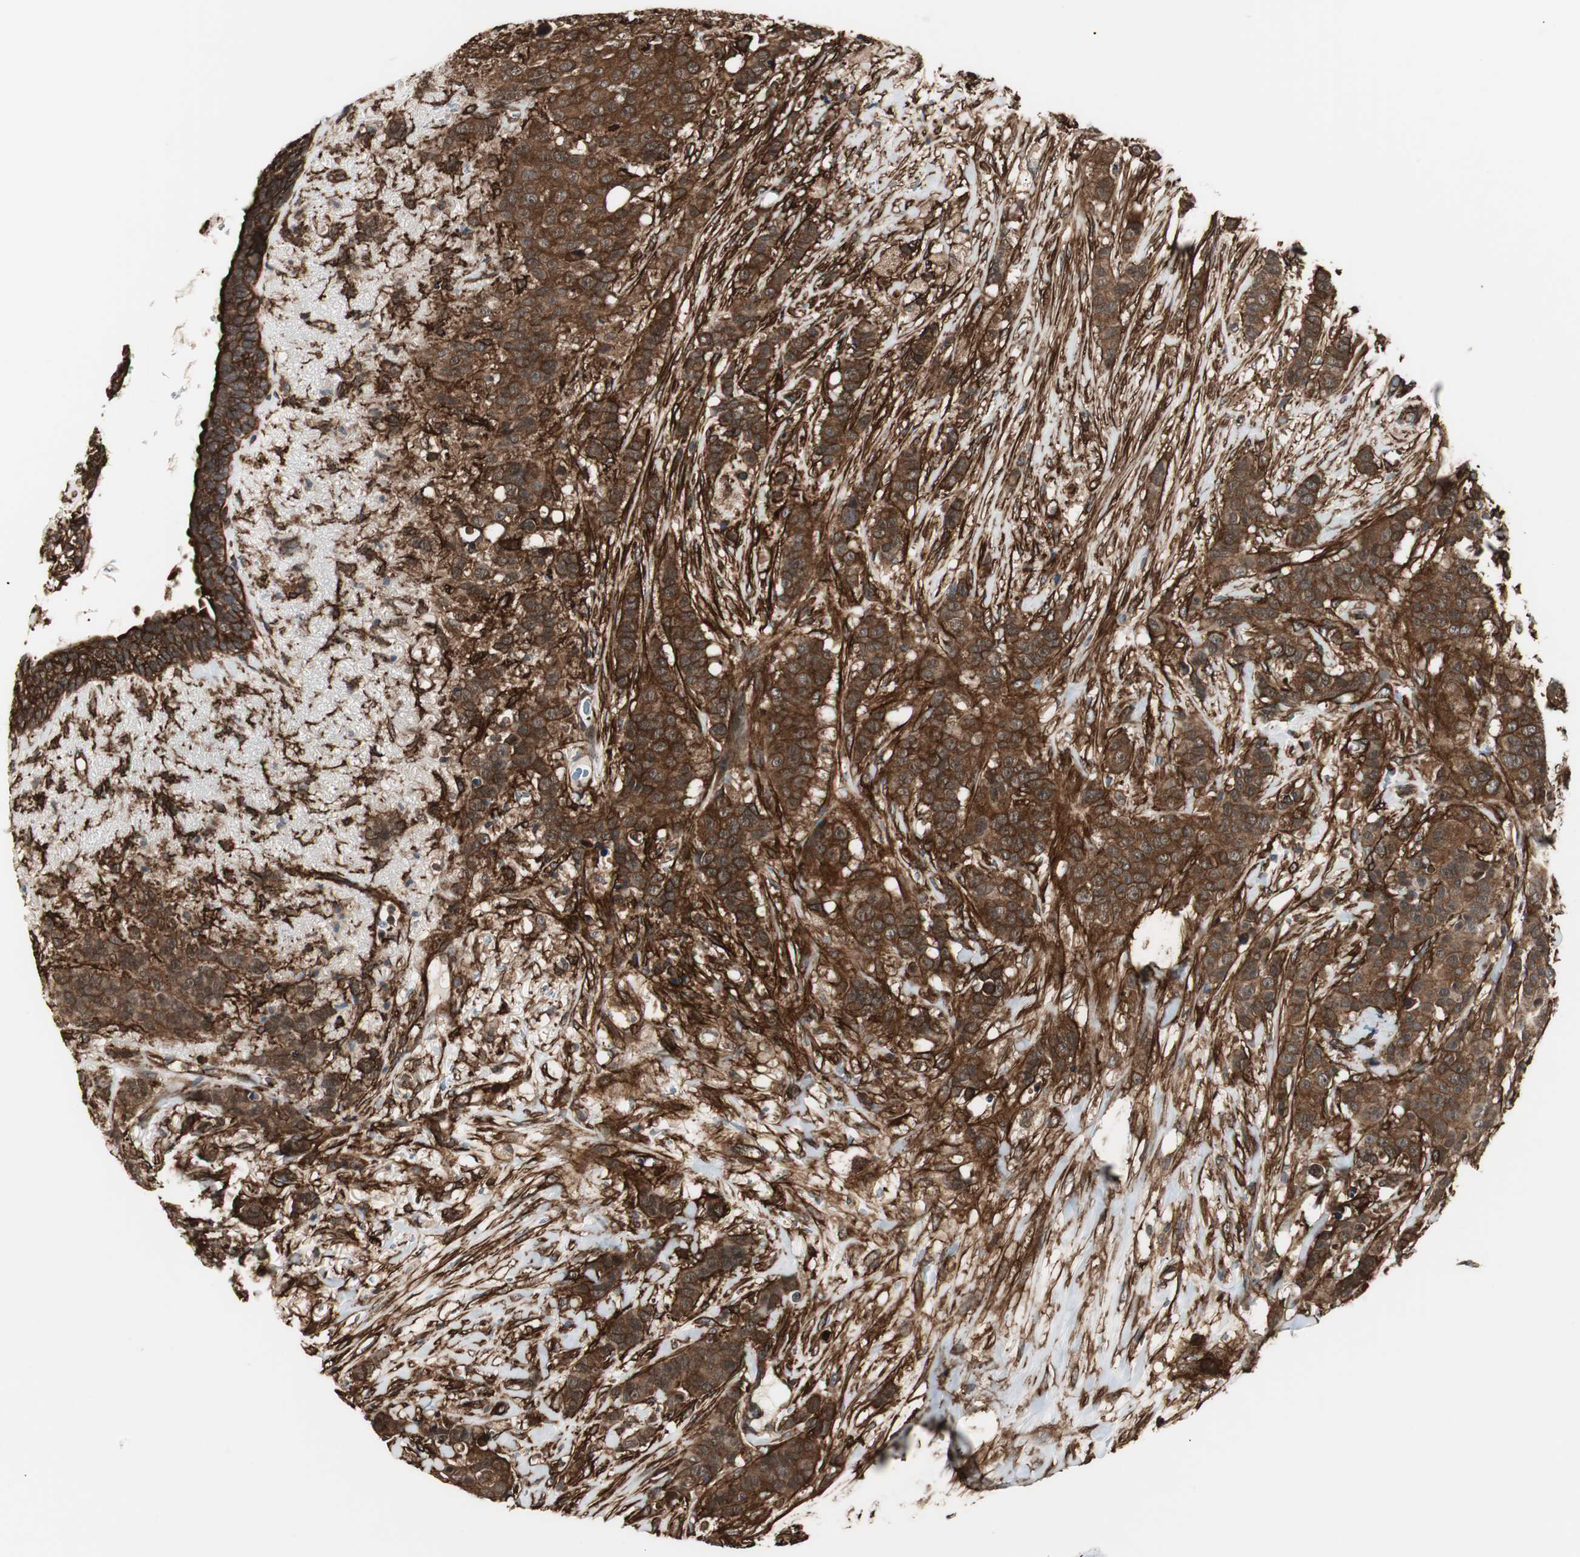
{"staining": {"intensity": "strong", "quantity": ">75%", "location": "cytoplasmic/membranous"}, "tissue": "breast cancer", "cell_type": "Tumor cells", "image_type": "cancer", "snomed": [{"axis": "morphology", "description": "Duct carcinoma"}, {"axis": "topography", "description": "Breast"}], "caption": "IHC image of breast cancer (invasive ductal carcinoma) stained for a protein (brown), which exhibits high levels of strong cytoplasmic/membranous expression in about >75% of tumor cells.", "gene": "PTPN11", "patient": {"sex": "female", "age": 40}}